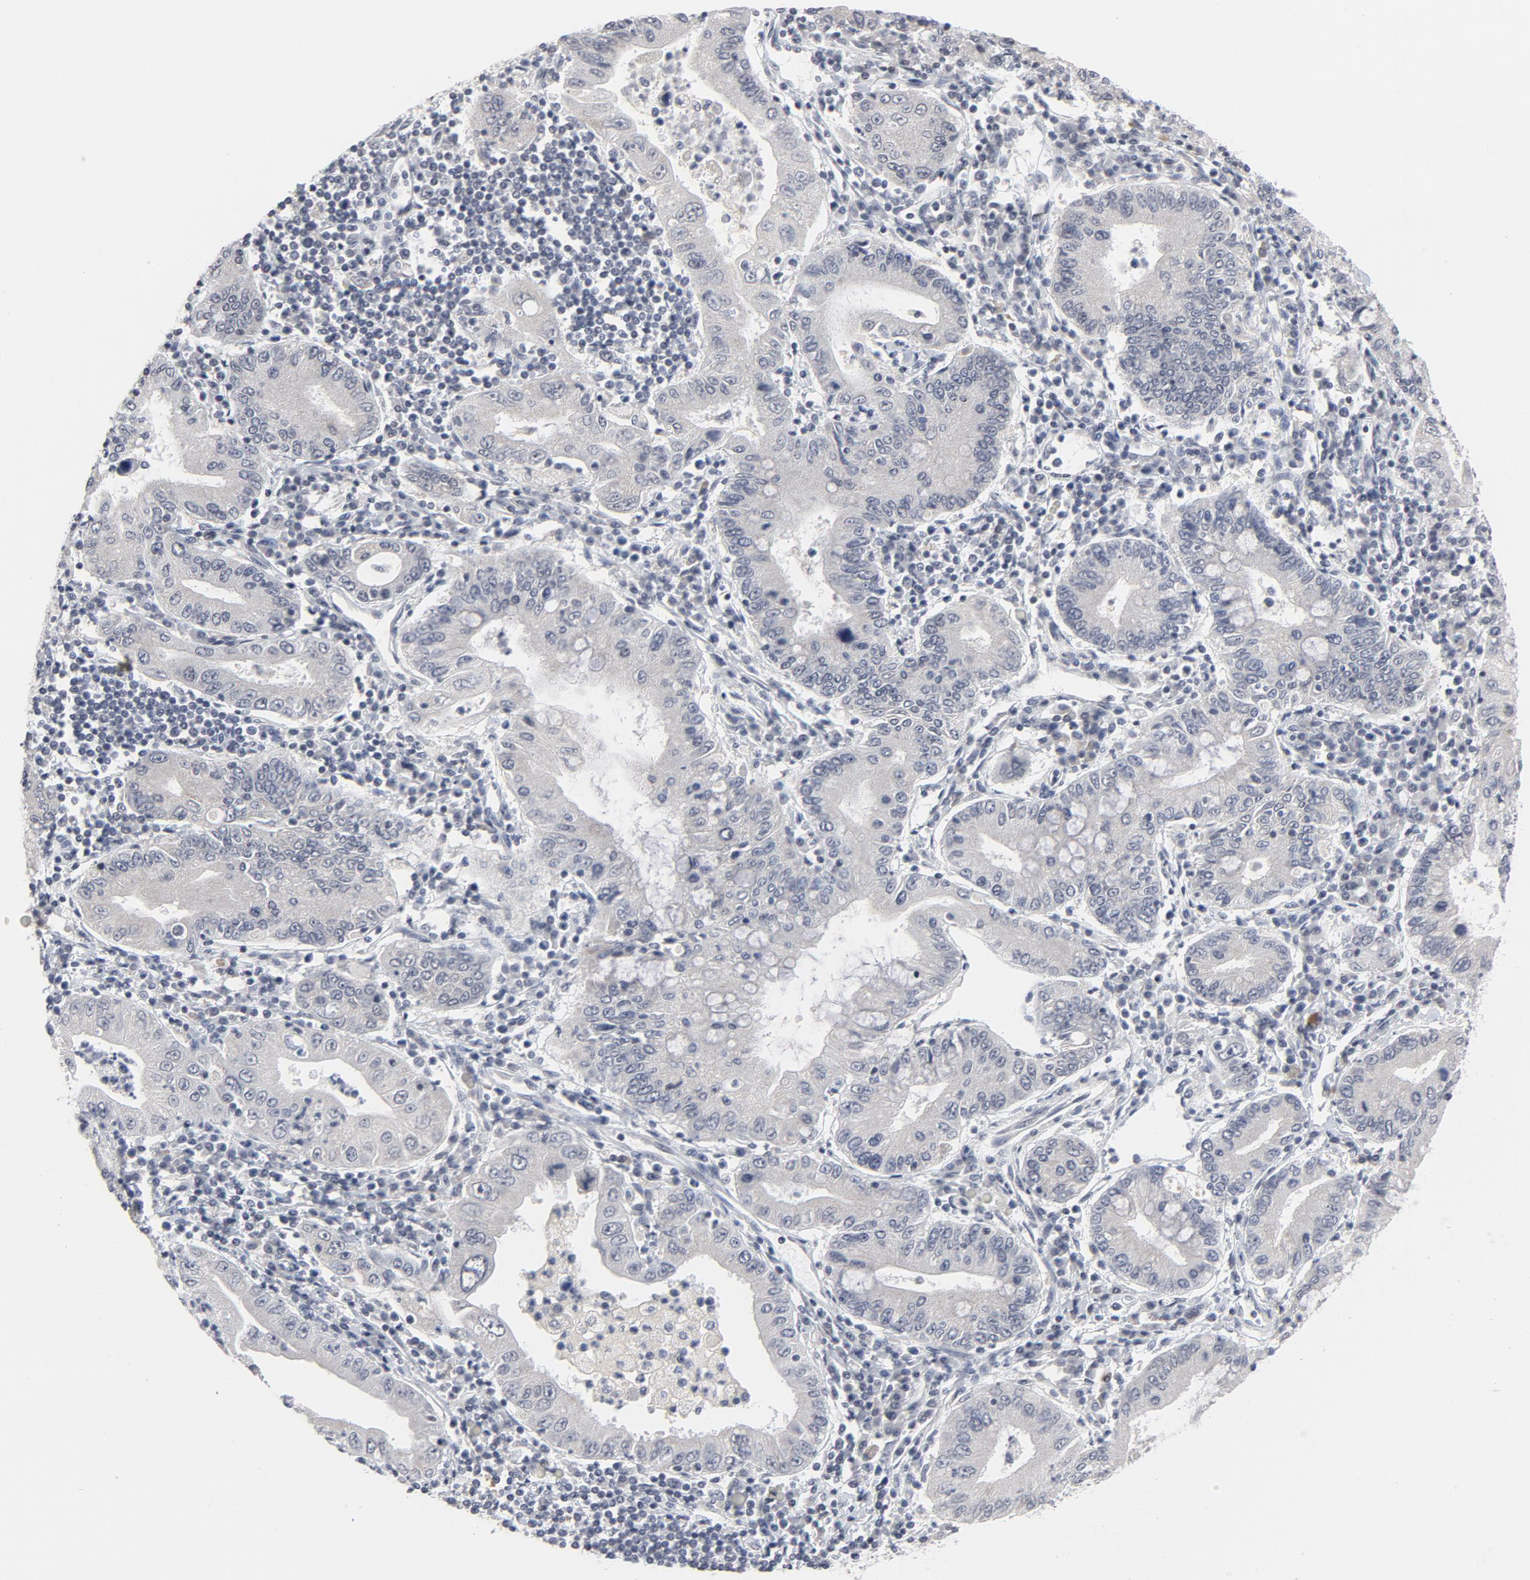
{"staining": {"intensity": "negative", "quantity": "none", "location": "none"}, "tissue": "stomach cancer", "cell_type": "Tumor cells", "image_type": "cancer", "snomed": [{"axis": "morphology", "description": "Normal tissue, NOS"}, {"axis": "morphology", "description": "Adenocarcinoma, NOS"}, {"axis": "topography", "description": "Esophagus"}, {"axis": "topography", "description": "Stomach, upper"}, {"axis": "topography", "description": "Peripheral nerve tissue"}], "caption": "Immunohistochemical staining of human stomach adenocarcinoma demonstrates no significant expression in tumor cells.", "gene": "GABPA", "patient": {"sex": "male", "age": 62}}